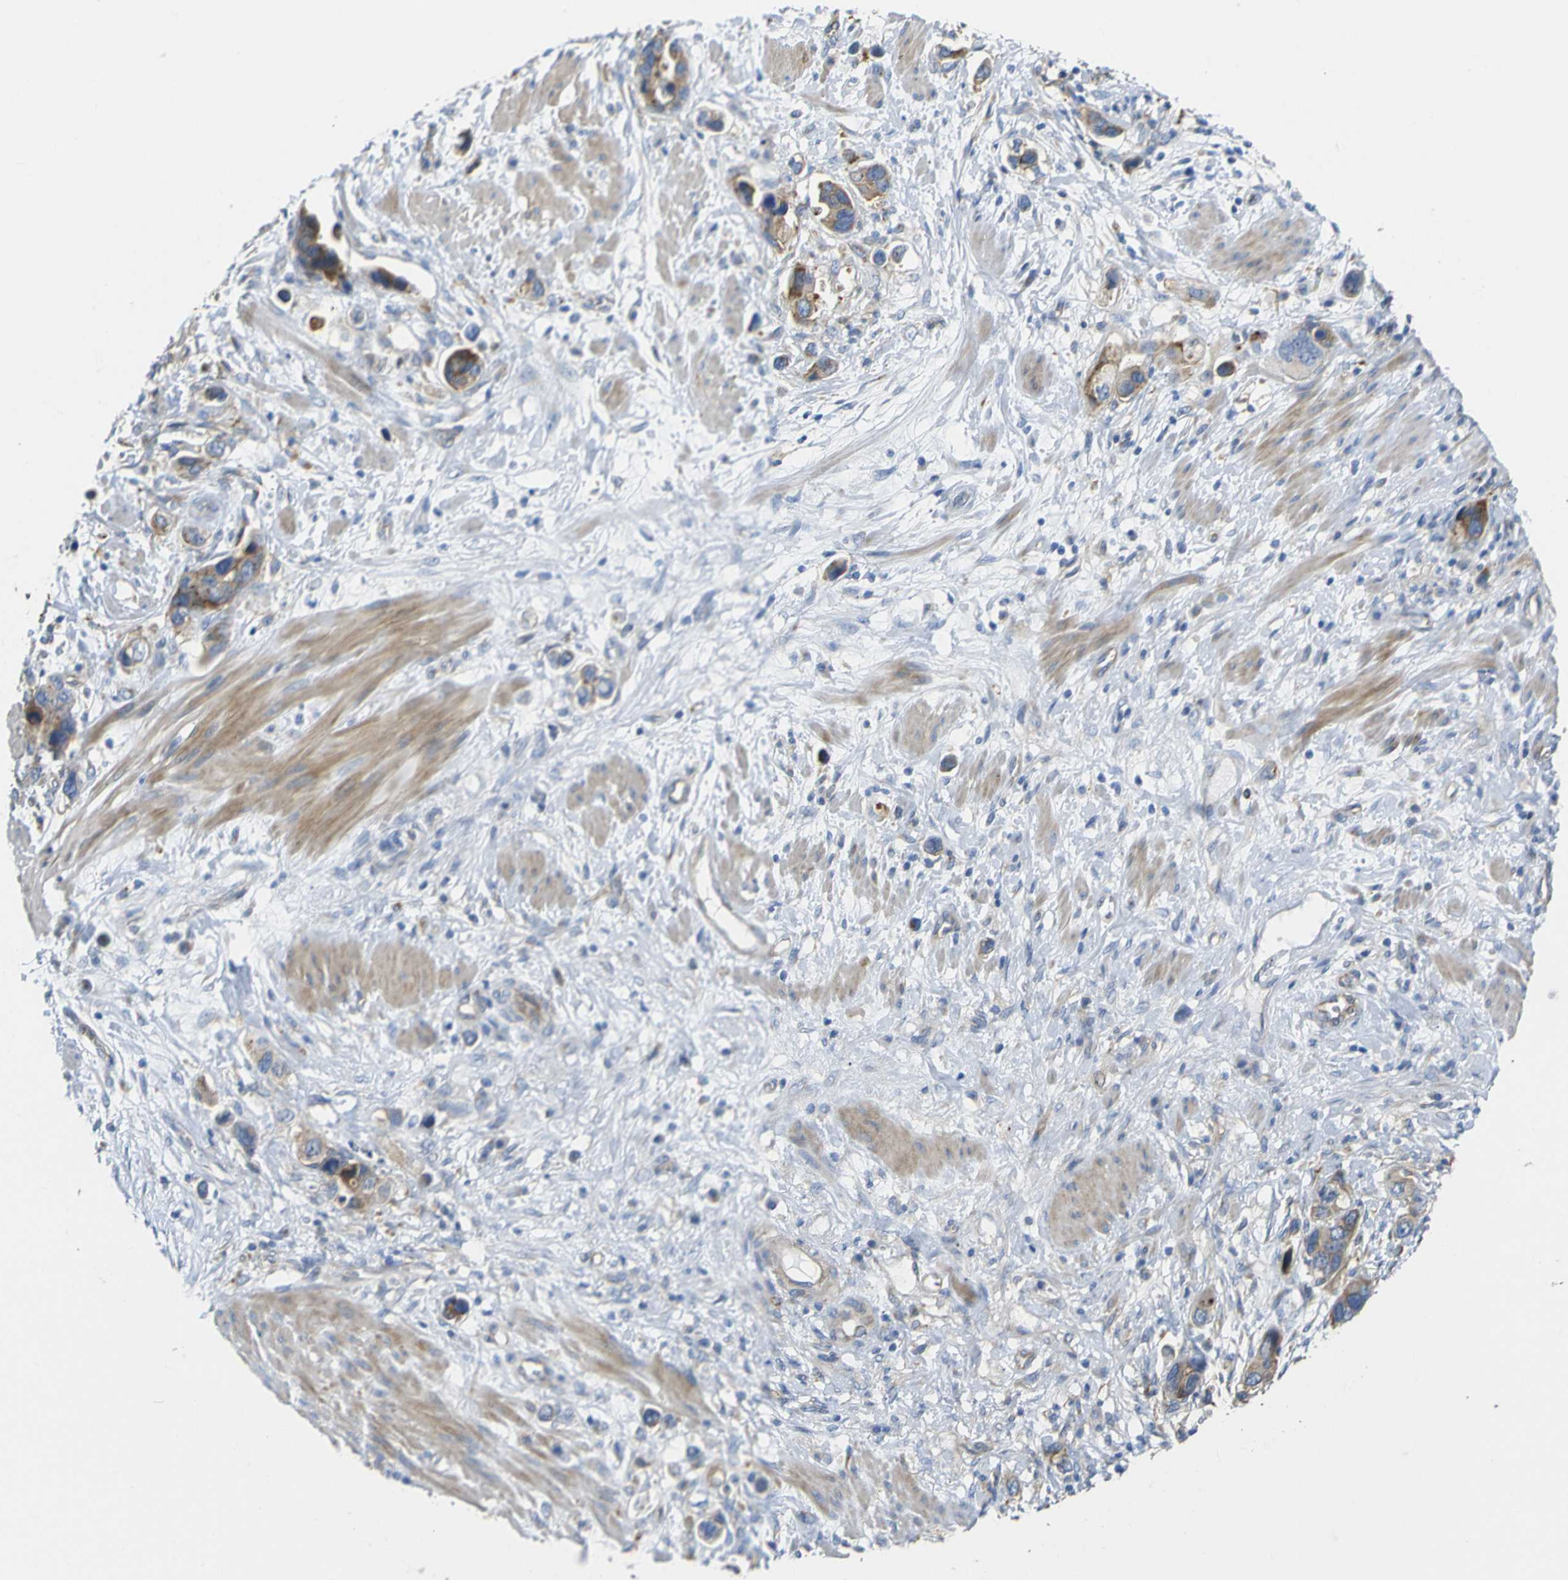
{"staining": {"intensity": "moderate", "quantity": ">75%", "location": "cytoplasmic/membranous"}, "tissue": "stomach cancer", "cell_type": "Tumor cells", "image_type": "cancer", "snomed": [{"axis": "morphology", "description": "Adenocarcinoma, NOS"}, {"axis": "topography", "description": "Stomach, lower"}], "caption": "DAB immunohistochemical staining of stomach cancer (adenocarcinoma) exhibits moderate cytoplasmic/membranous protein positivity in about >75% of tumor cells.", "gene": "SYPL1", "patient": {"sex": "female", "age": 93}}